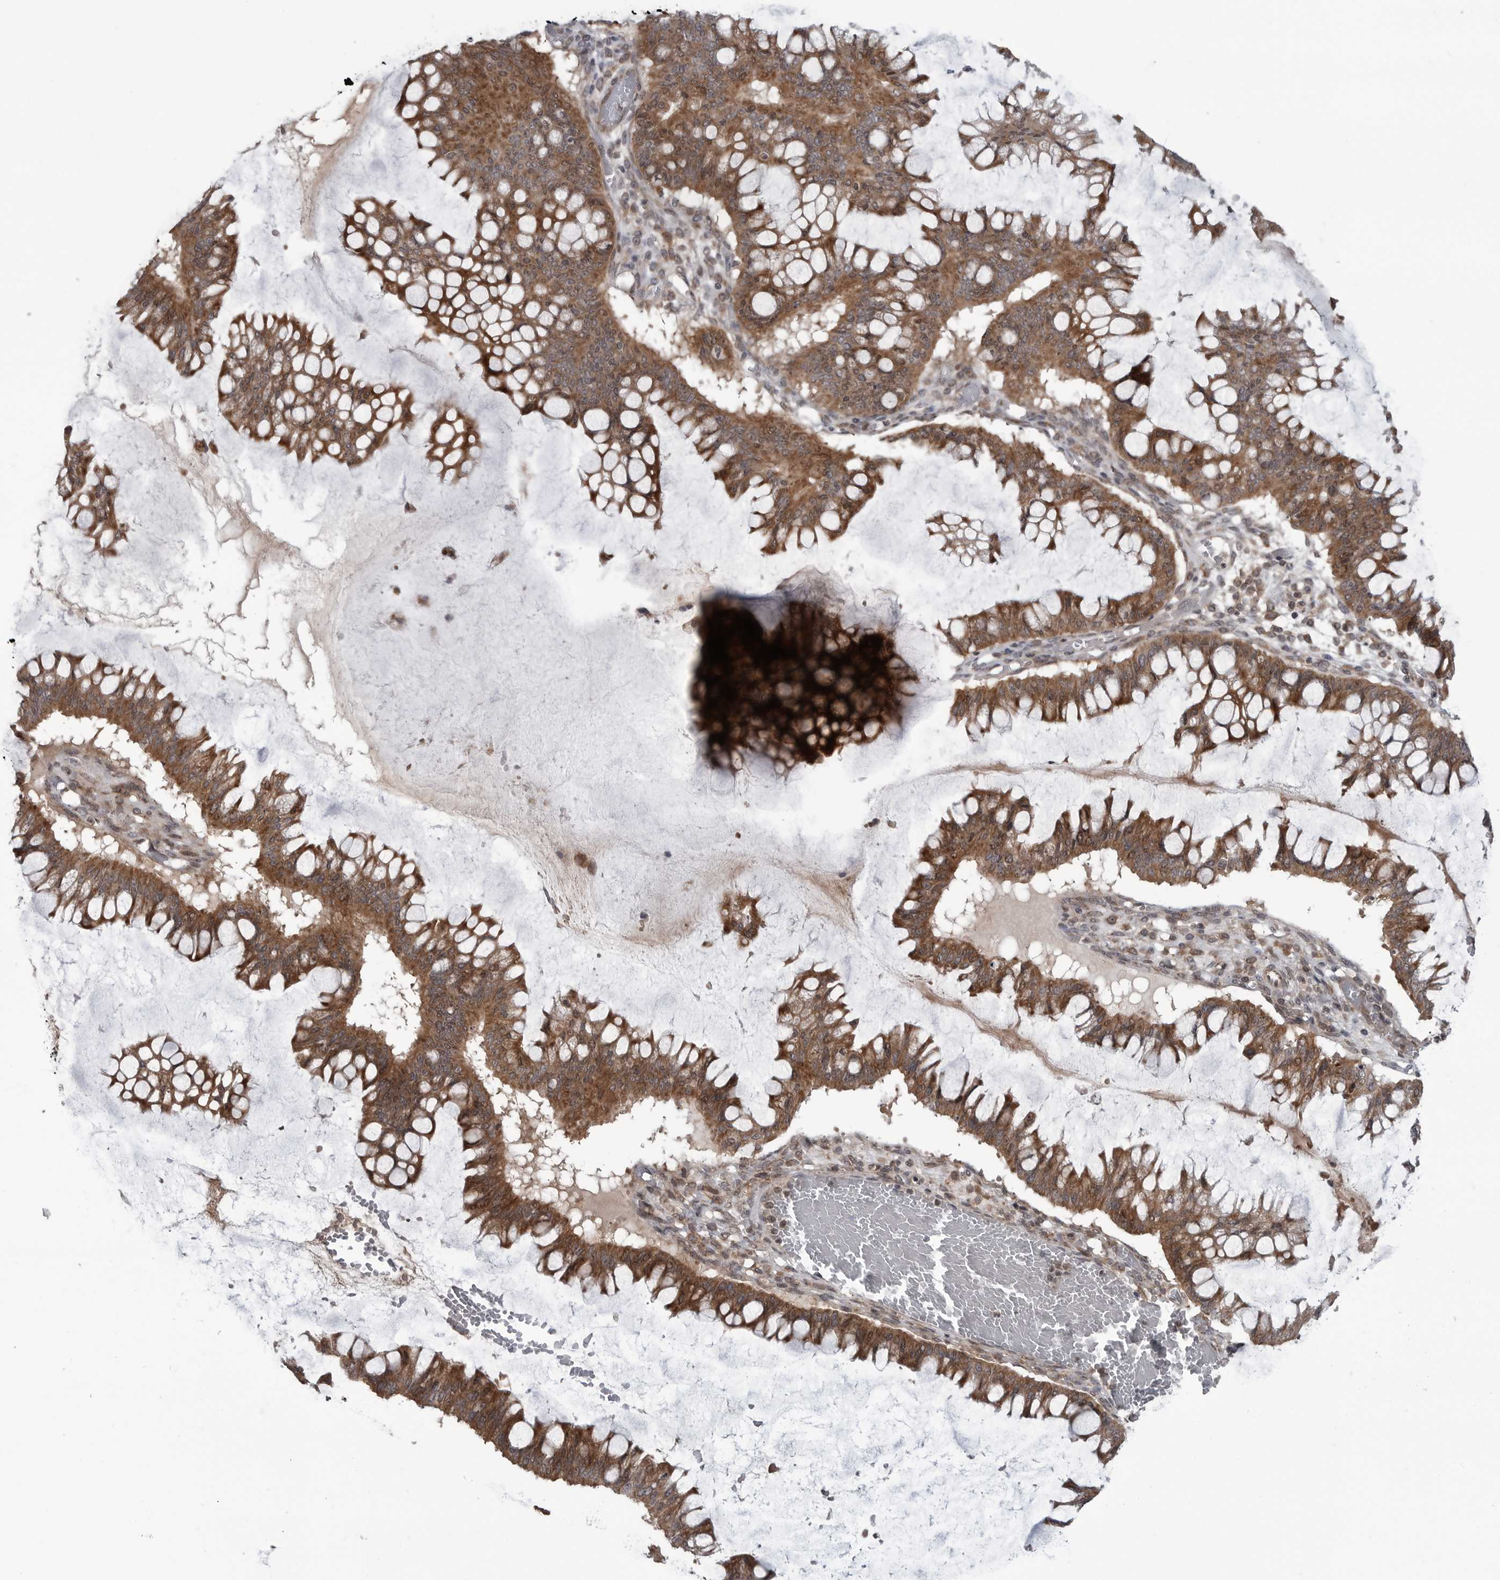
{"staining": {"intensity": "moderate", "quantity": ">75%", "location": "cytoplasmic/membranous"}, "tissue": "ovarian cancer", "cell_type": "Tumor cells", "image_type": "cancer", "snomed": [{"axis": "morphology", "description": "Cystadenocarcinoma, mucinous, NOS"}, {"axis": "topography", "description": "Ovary"}], "caption": "DAB immunohistochemical staining of human mucinous cystadenocarcinoma (ovarian) shows moderate cytoplasmic/membranous protein staining in about >75% of tumor cells. Immunohistochemistry (ihc) stains the protein in brown and the nuclei are stained blue.", "gene": "FAAP100", "patient": {"sex": "female", "age": 73}}